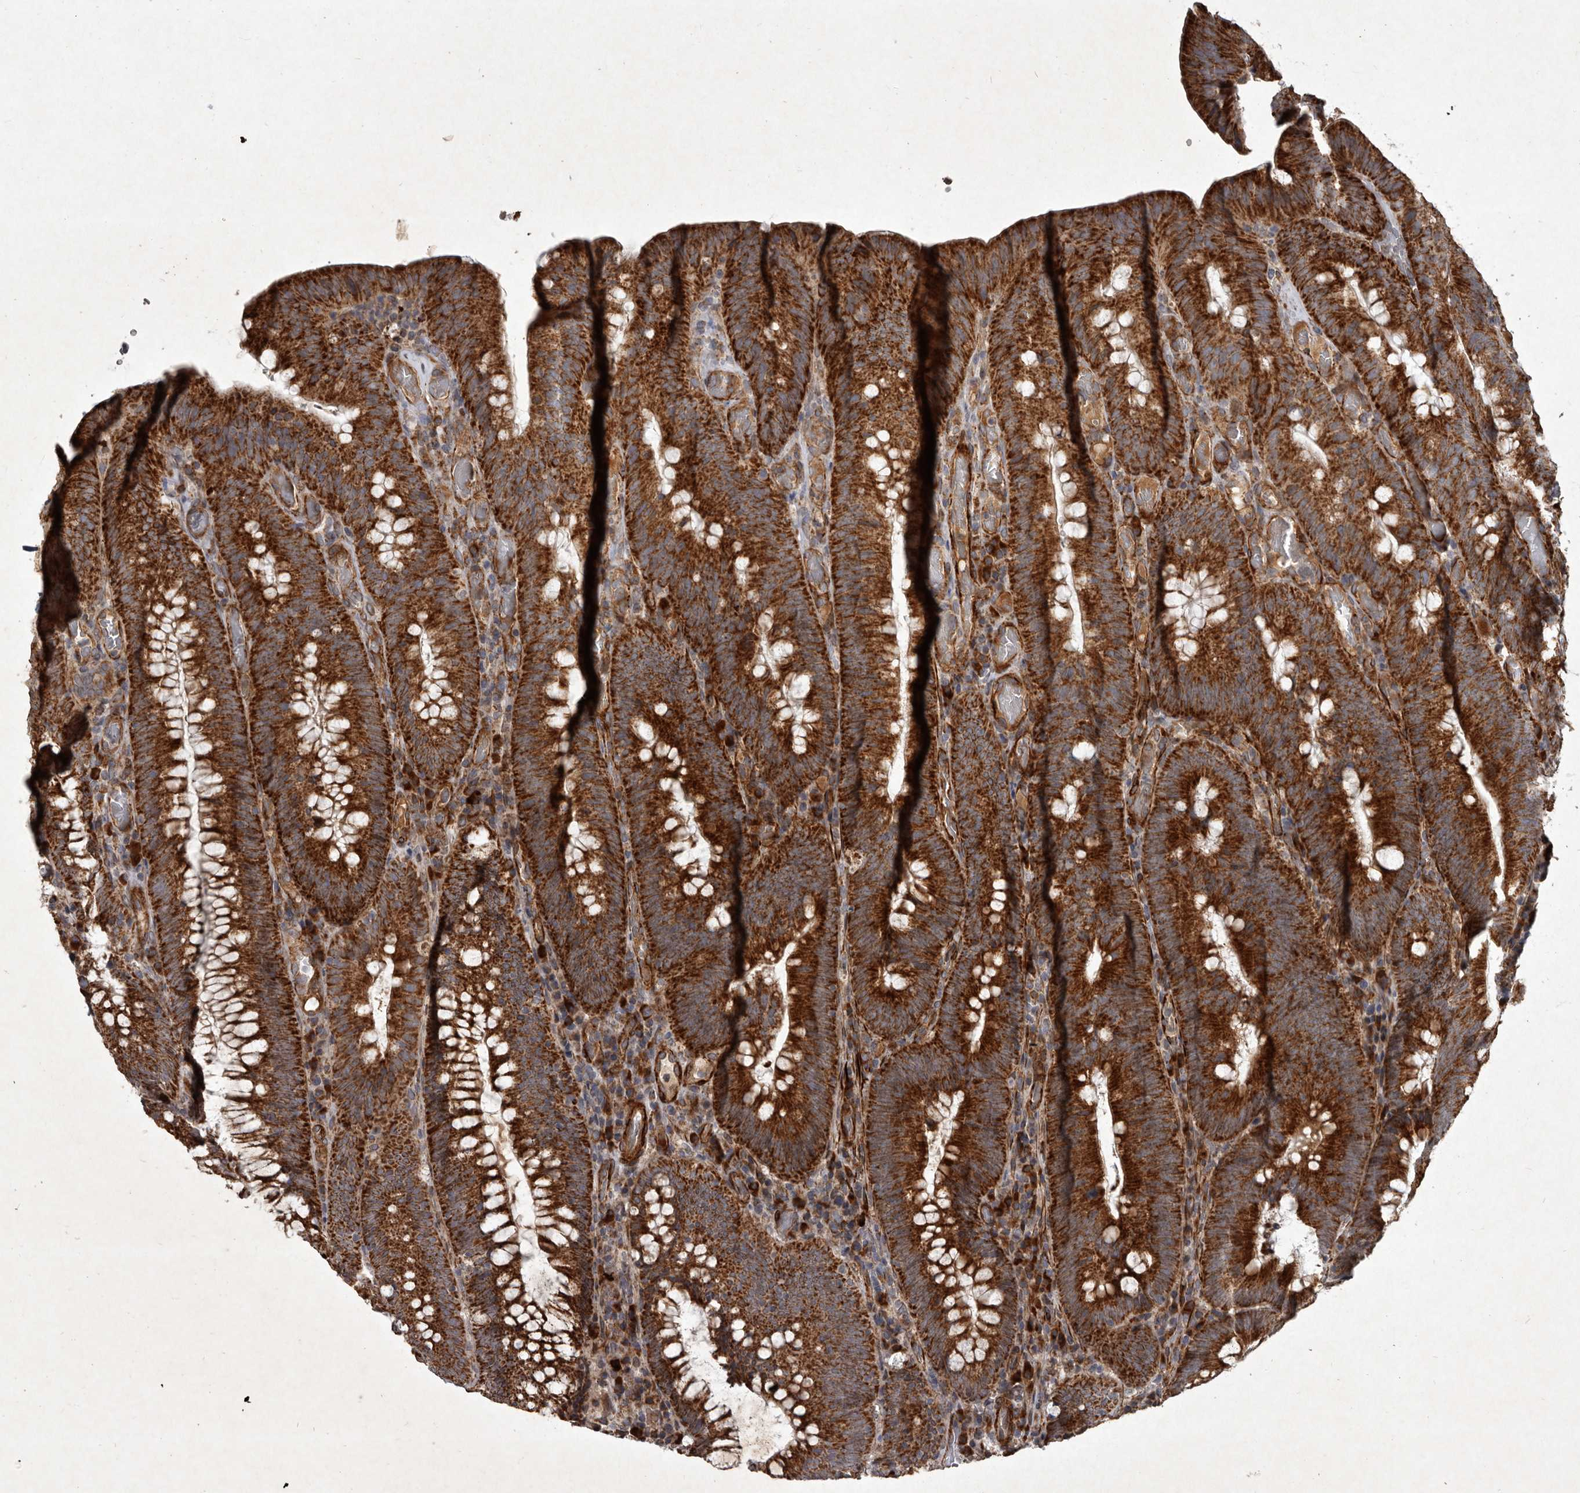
{"staining": {"intensity": "strong", "quantity": ">75%", "location": "cytoplasmic/membranous"}, "tissue": "colorectal cancer", "cell_type": "Tumor cells", "image_type": "cancer", "snomed": [{"axis": "morphology", "description": "Normal tissue, NOS"}, {"axis": "topography", "description": "Colon"}], "caption": "Immunohistochemical staining of colorectal cancer shows high levels of strong cytoplasmic/membranous protein staining in approximately >75% of tumor cells.", "gene": "MRPS15", "patient": {"sex": "female", "age": 82}}